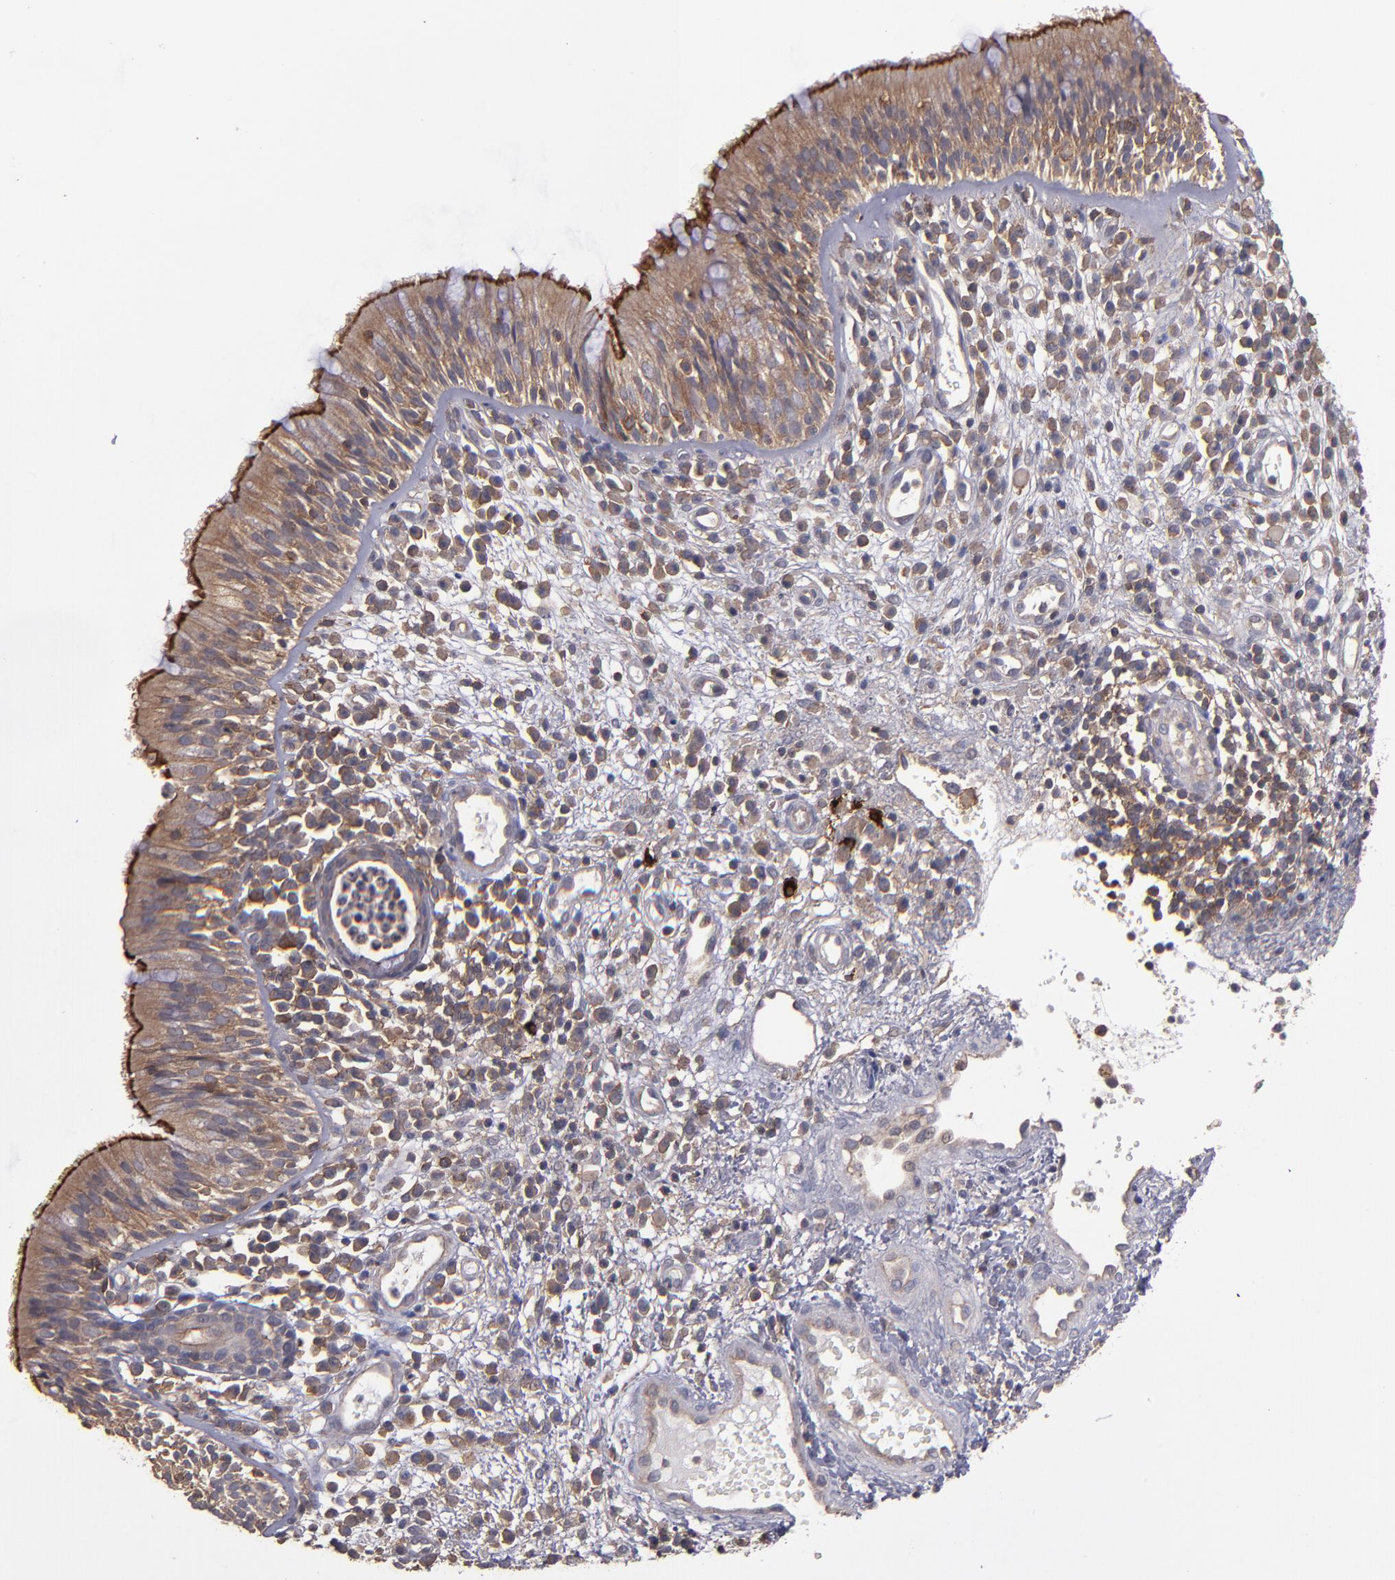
{"staining": {"intensity": "moderate", "quantity": ">75%", "location": "cytoplasmic/membranous"}, "tissue": "nasopharynx", "cell_type": "Respiratory epithelial cells", "image_type": "normal", "snomed": [{"axis": "morphology", "description": "Normal tissue, NOS"}, {"axis": "morphology", "description": "Inflammation, NOS"}, {"axis": "morphology", "description": "Malignant melanoma, Metastatic site"}, {"axis": "topography", "description": "Nasopharynx"}], "caption": "Benign nasopharynx was stained to show a protein in brown. There is medium levels of moderate cytoplasmic/membranous positivity in approximately >75% of respiratory epithelial cells.", "gene": "NF2", "patient": {"sex": "female", "age": 55}}